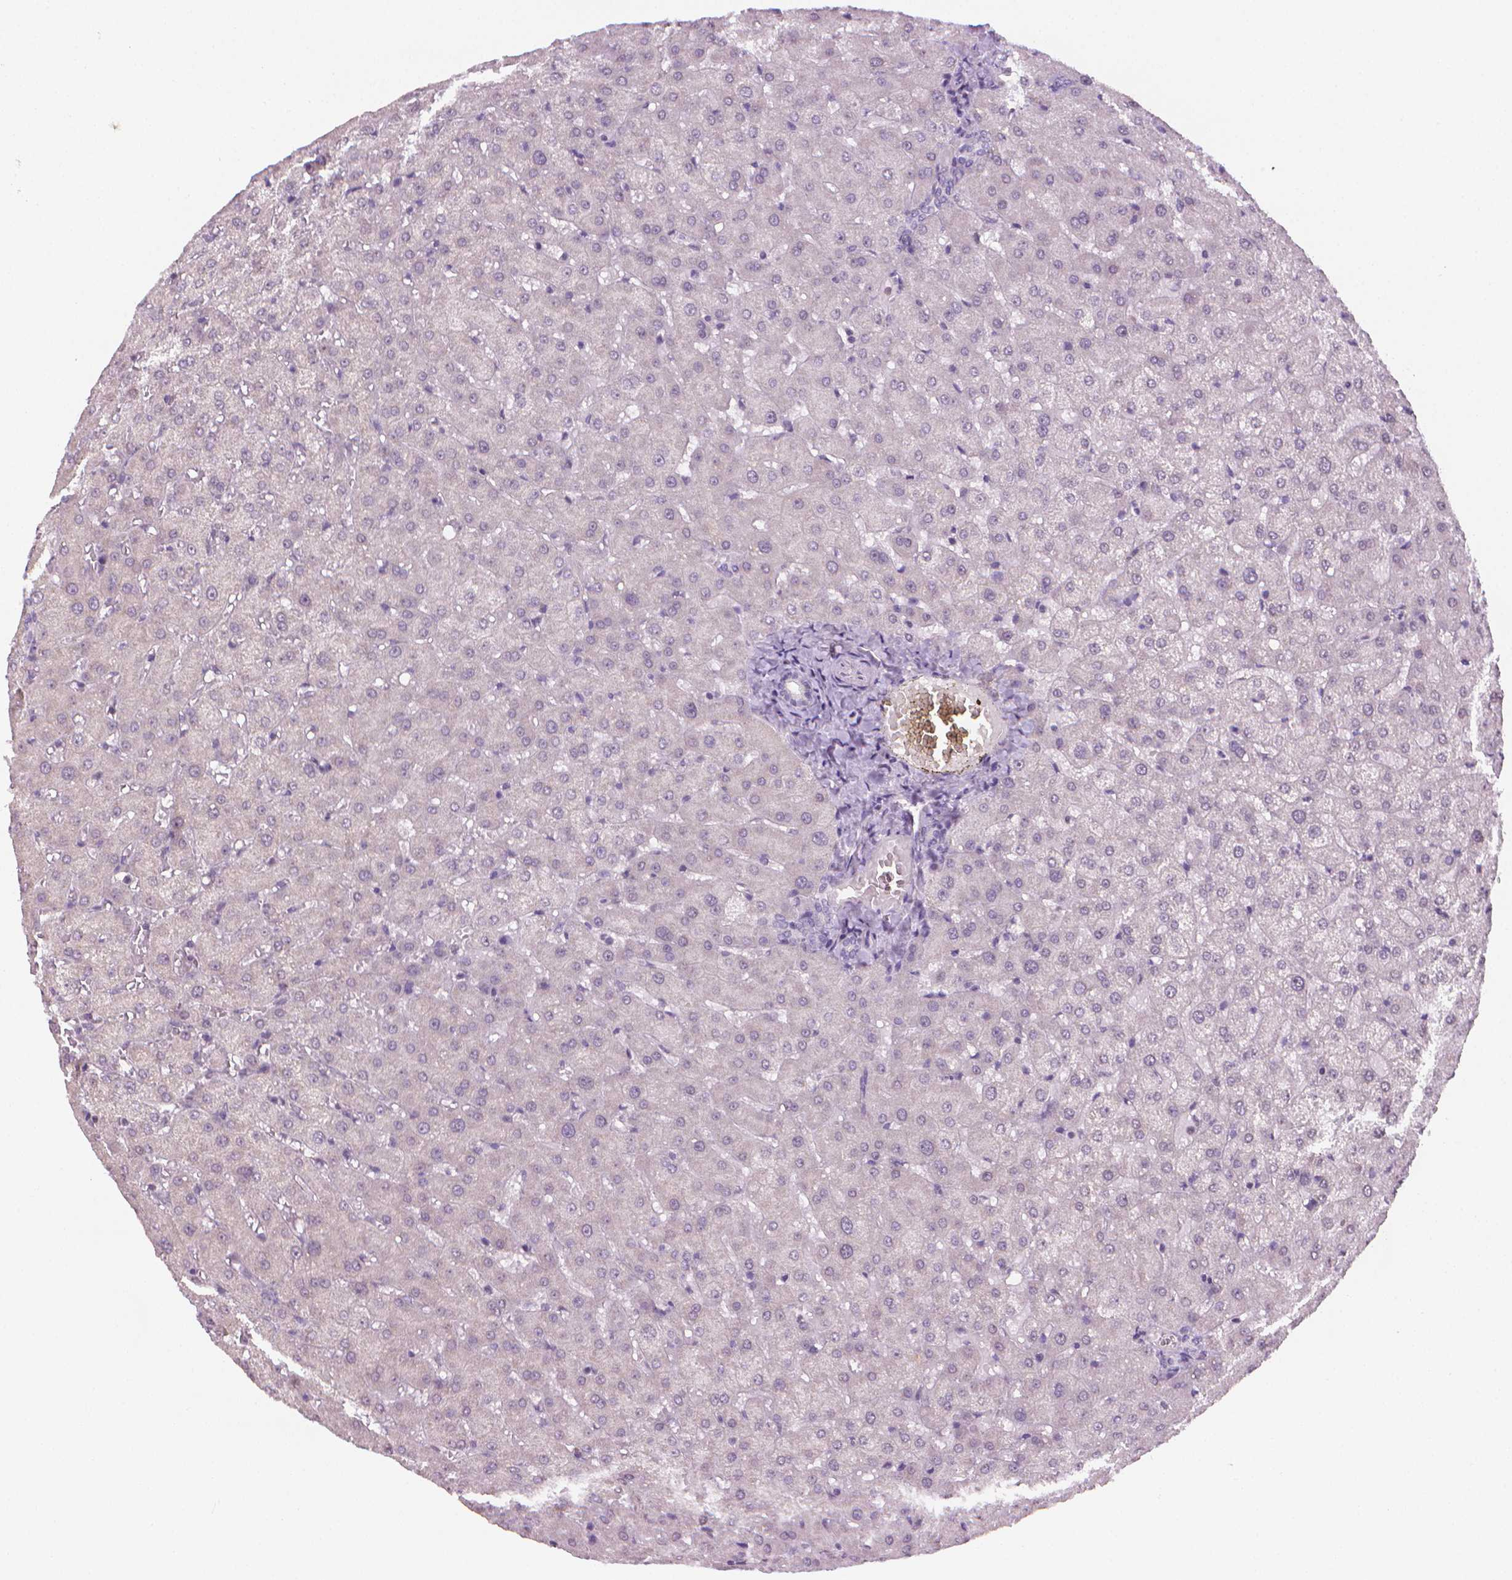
{"staining": {"intensity": "negative", "quantity": "none", "location": "none"}, "tissue": "liver", "cell_type": "Cholangiocytes", "image_type": "normal", "snomed": [{"axis": "morphology", "description": "Normal tissue, NOS"}, {"axis": "topography", "description": "Liver"}], "caption": "There is no significant positivity in cholangiocytes of liver. The staining was performed using DAB to visualize the protein expression in brown, while the nuclei were stained in blue with hematoxylin (Magnification: 20x).", "gene": "NCAN", "patient": {"sex": "female", "age": 50}}